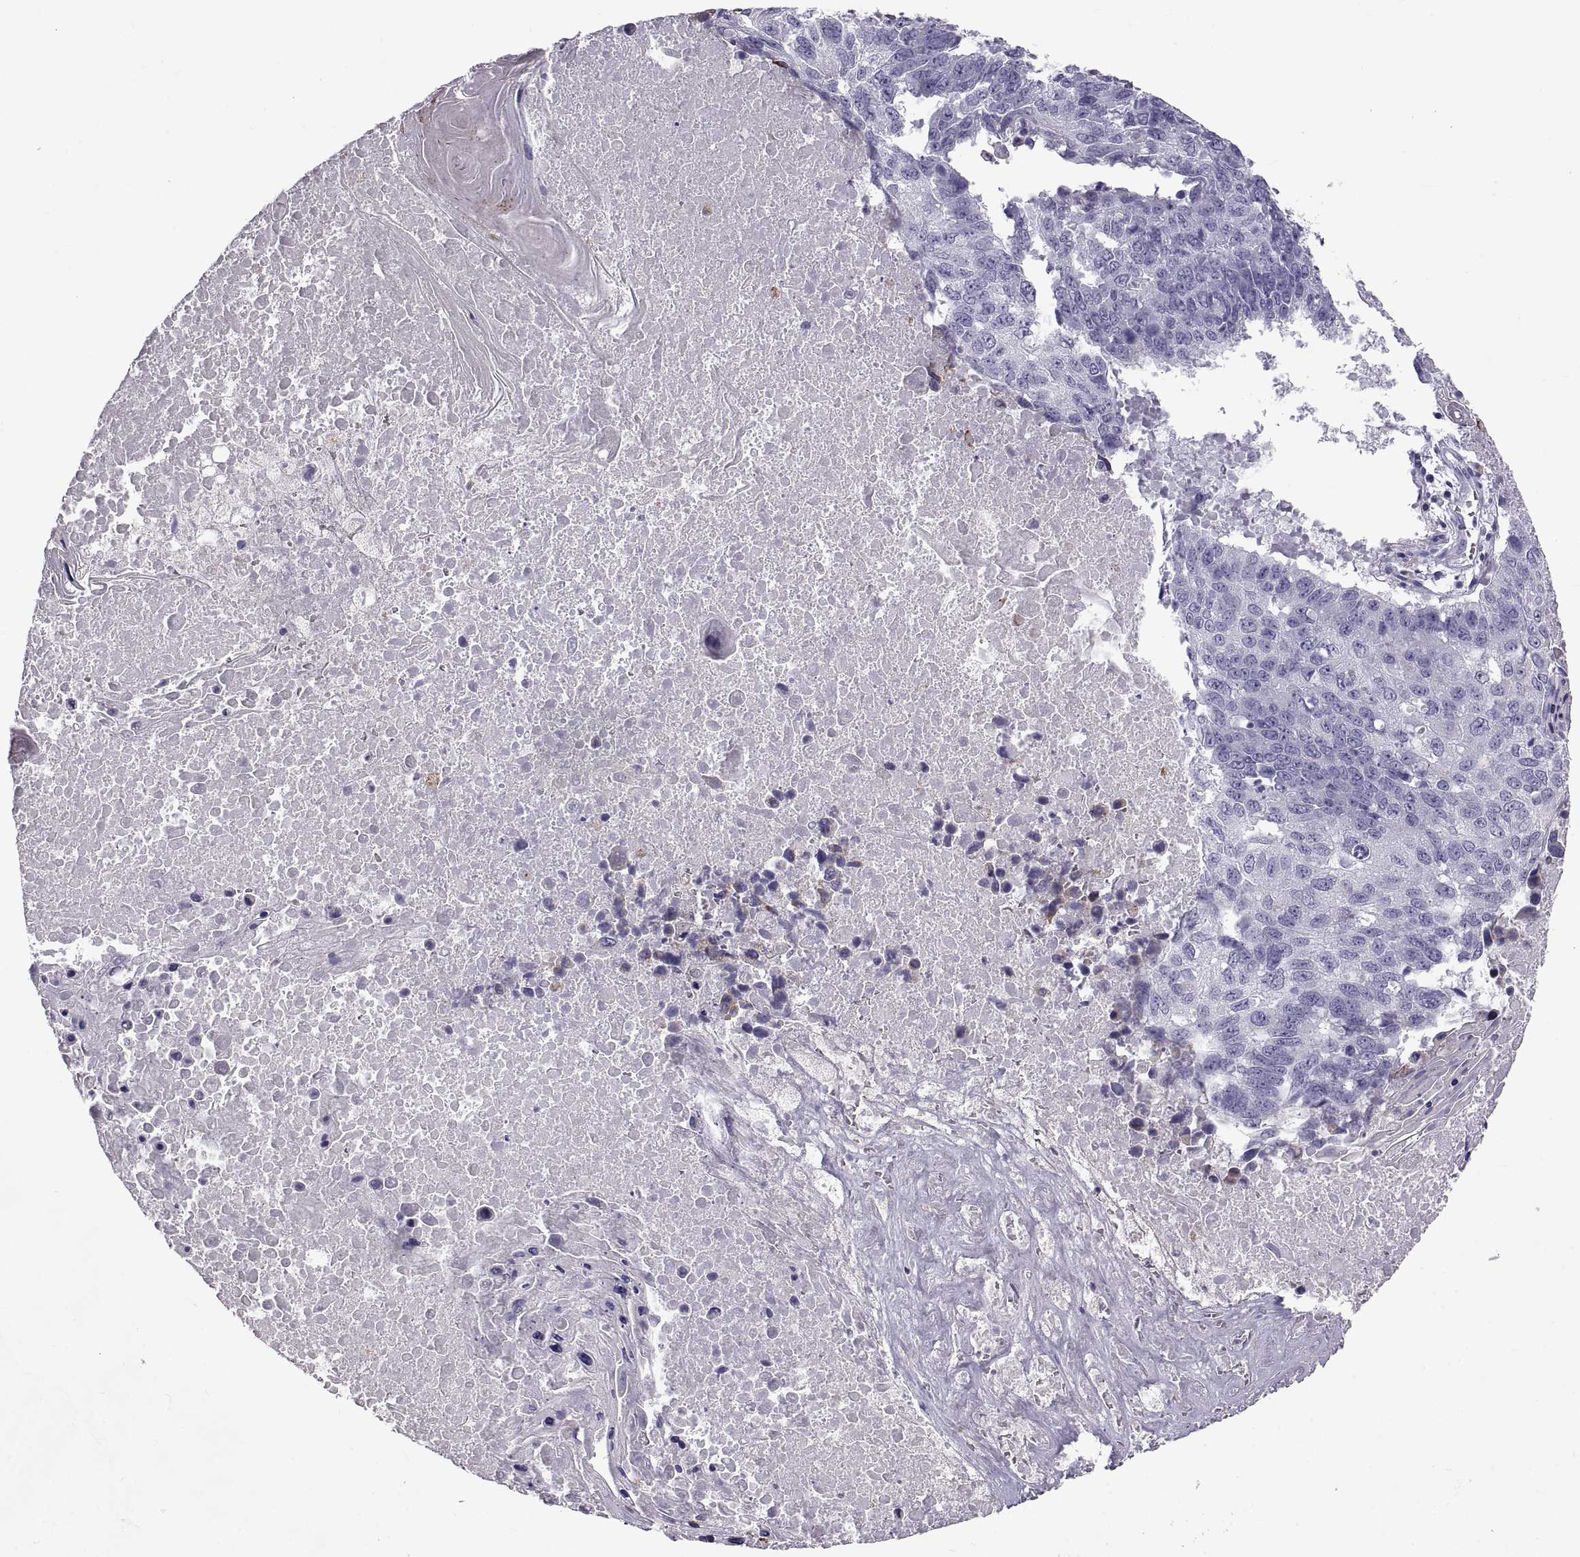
{"staining": {"intensity": "negative", "quantity": "none", "location": "none"}, "tissue": "lung cancer", "cell_type": "Tumor cells", "image_type": "cancer", "snomed": [{"axis": "morphology", "description": "Squamous cell carcinoma, NOS"}, {"axis": "topography", "description": "Lung"}], "caption": "Lung cancer stained for a protein using immunohistochemistry shows no expression tumor cells.", "gene": "CRYBB3", "patient": {"sex": "male", "age": 73}}